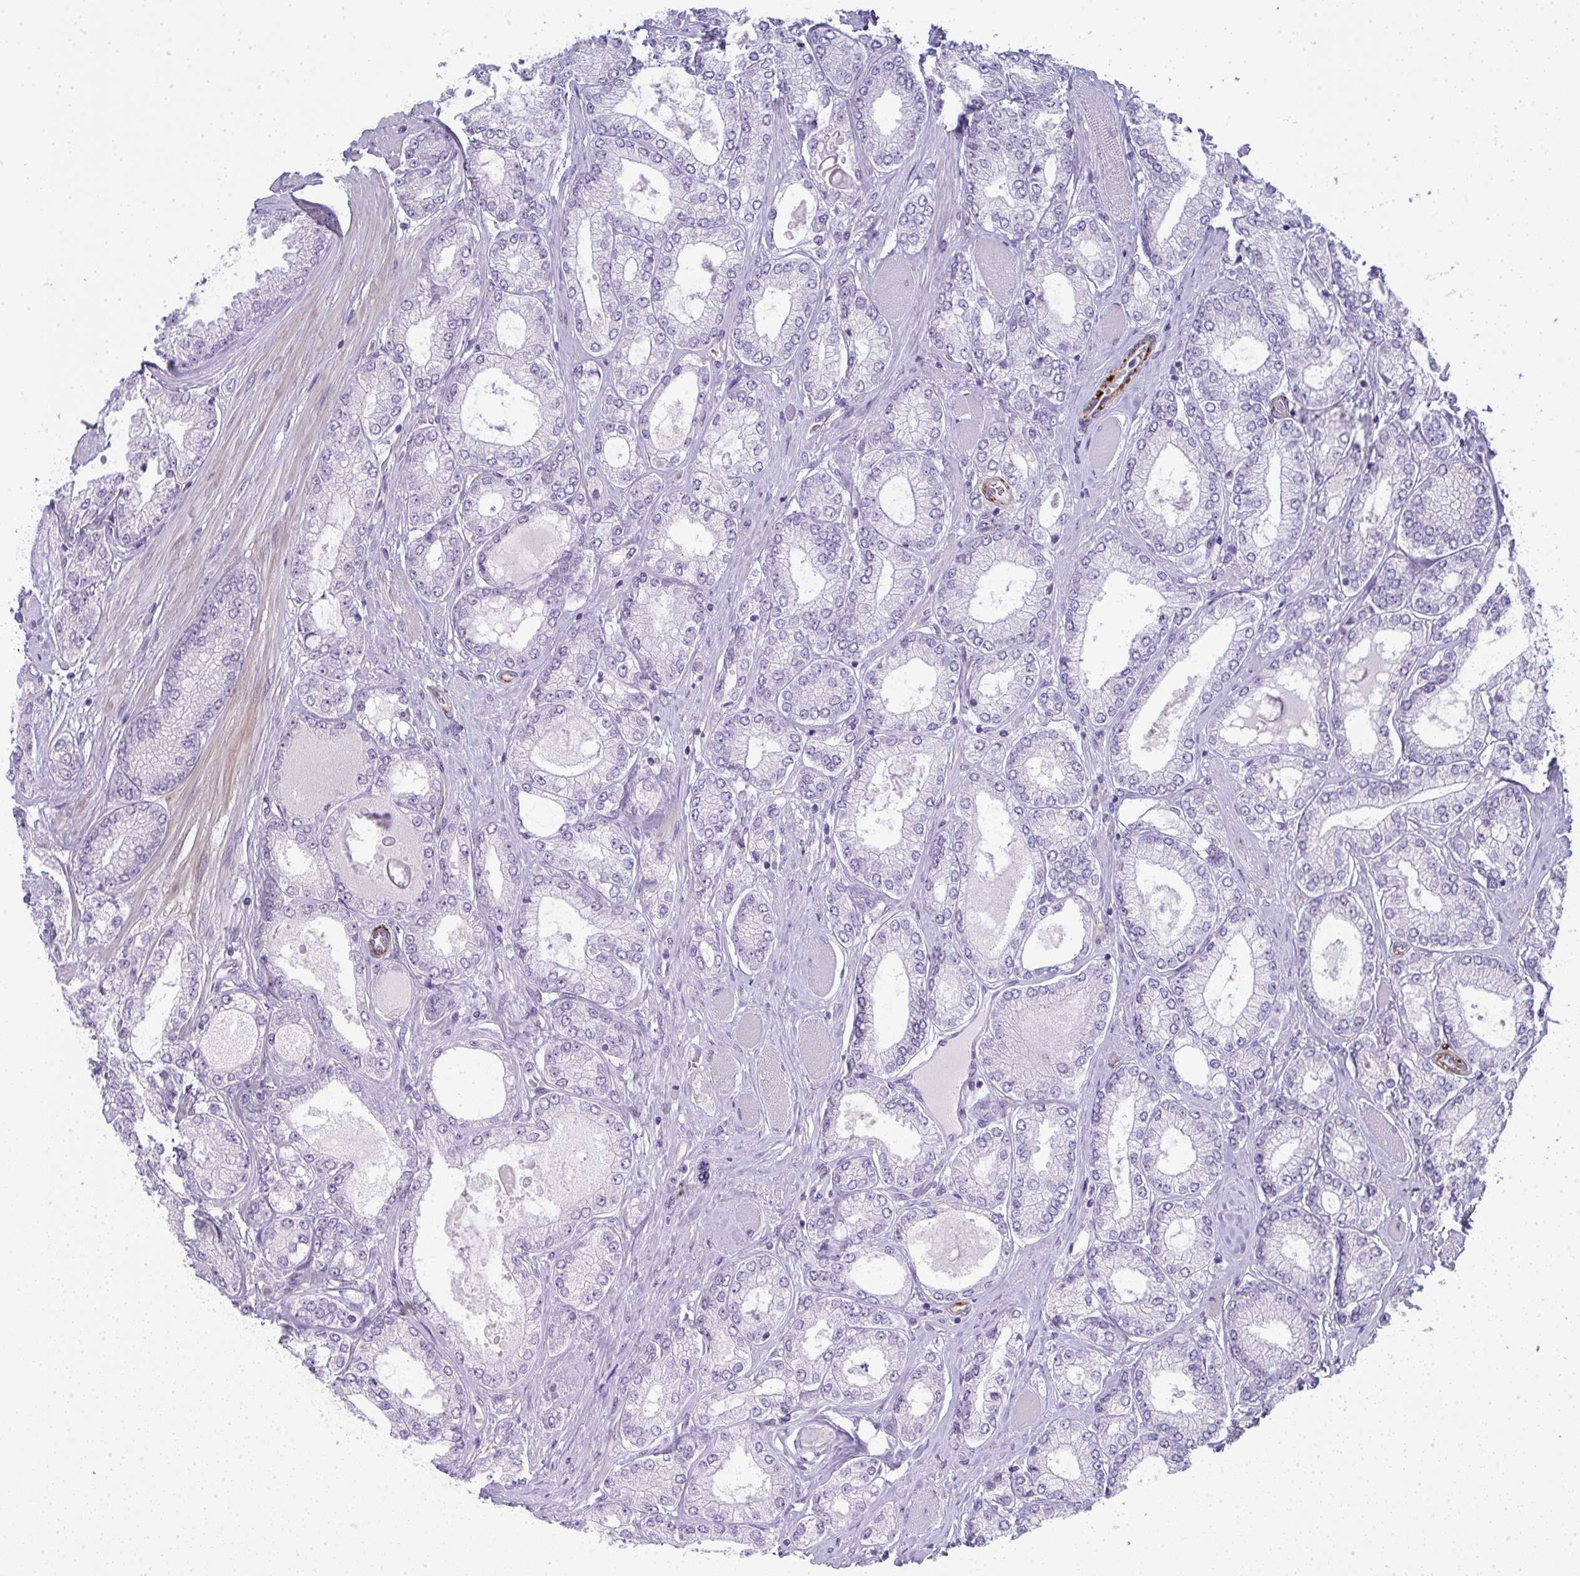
{"staining": {"intensity": "negative", "quantity": "none", "location": "none"}, "tissue": "prostate cancer", "cell_type": "Tumor cells", "image_type": "cancer", "snomed": [{"axis": "morphology", "description": "Adenocarcinoma, High grade"}, {"axis": "topography", "description": "Prostate"}], "caption": "This image is of prostate cancer (high-grade adenocarcinoma) stained with immunohistochemistry to label a protein in brown with the nuclei are counter-stained blue. There is no staining in tumor cells.", "gene": "UBE2S", "patient": {"sex": "male", "age": 68}}